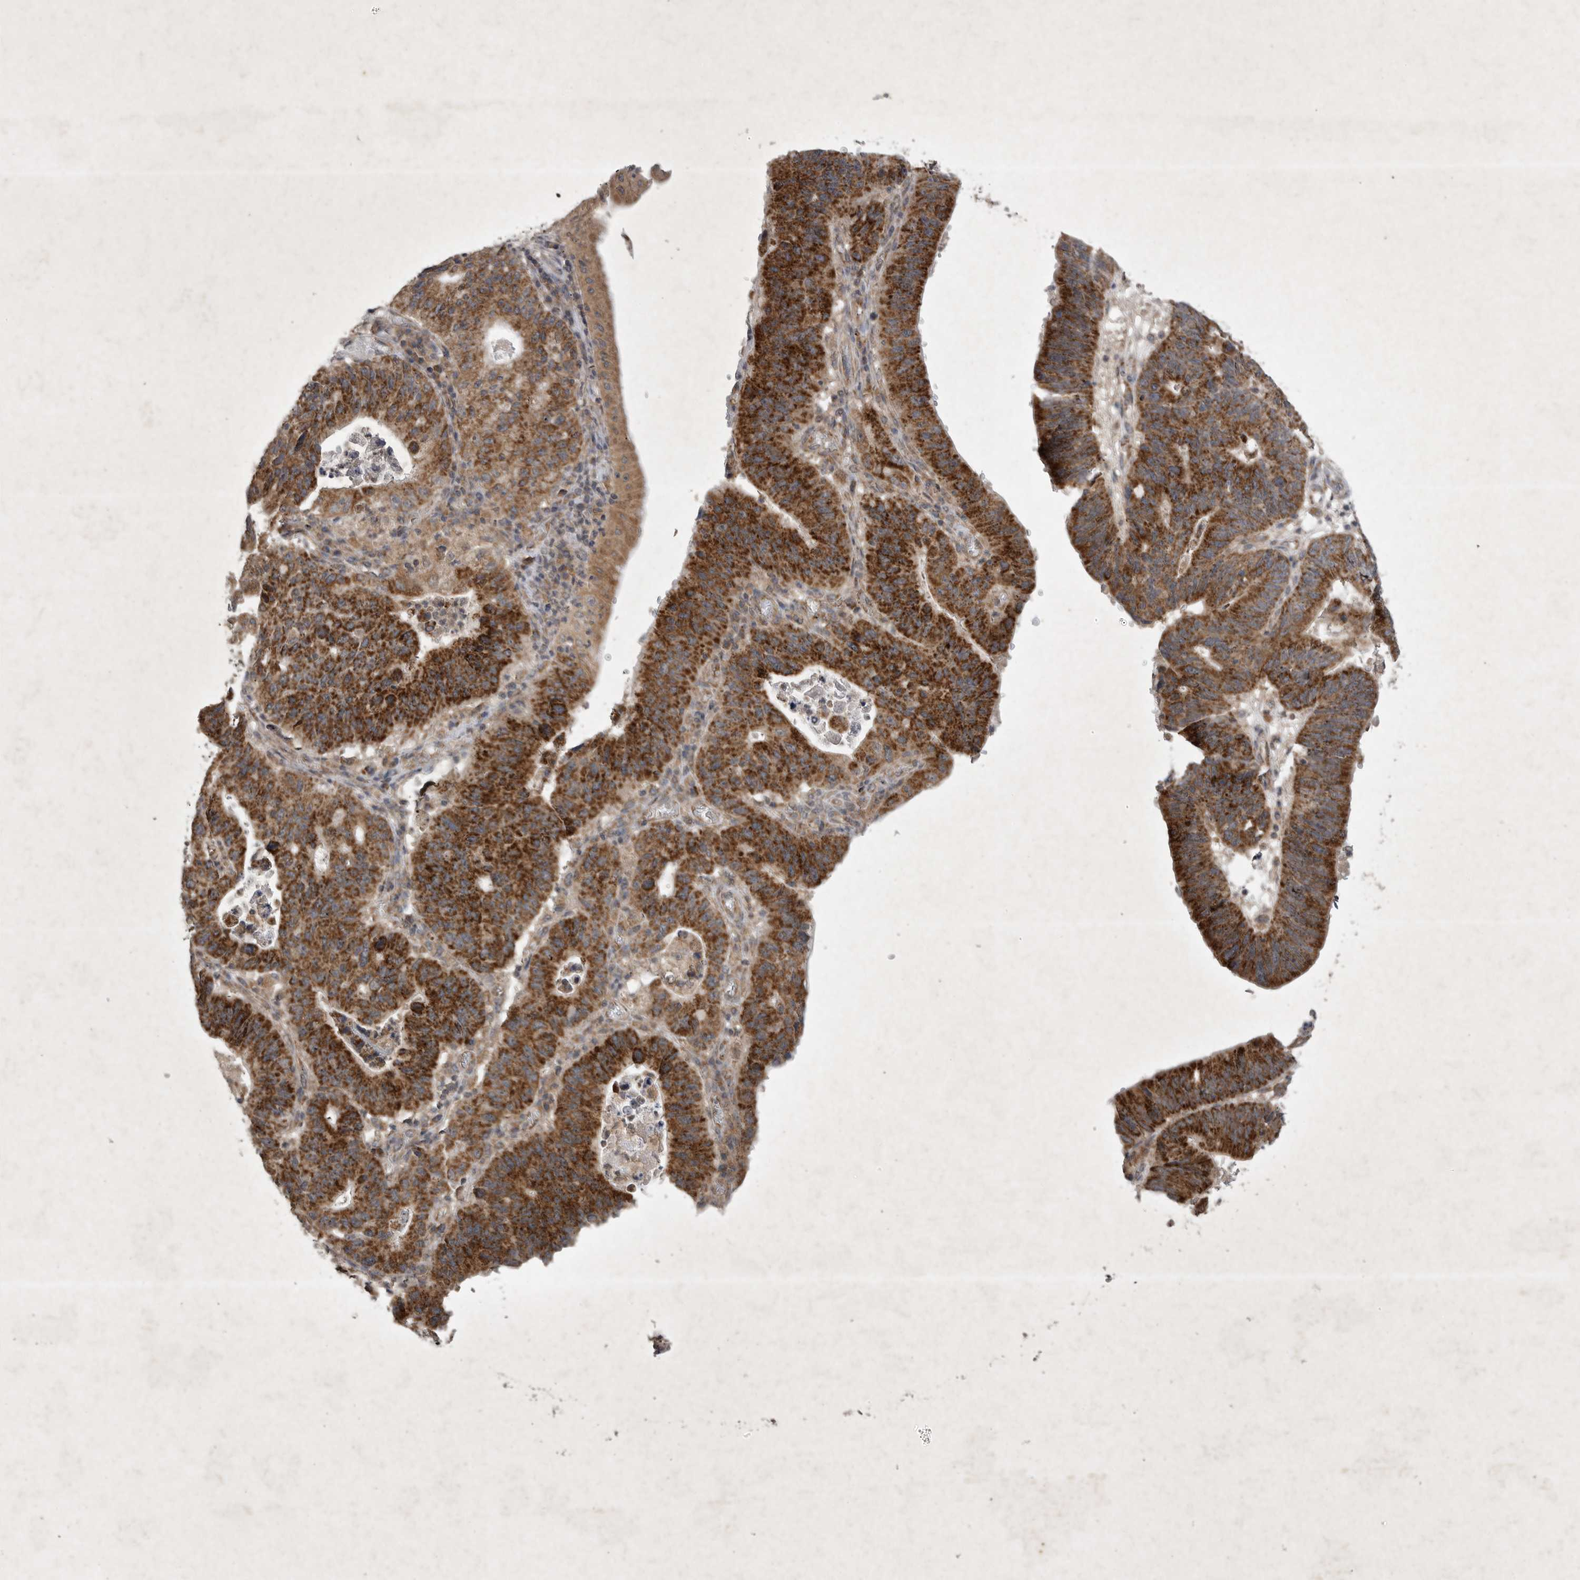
{"staining": {"intensity": "strong", "quantity": ">75%", "location": "cytoplasmic/membranous"}, "tissue": "stomach cancer", "cell_type": "Tumor cells", "image_type": "cancer", "snomed": [{"axis": "morphology", "description": "Adenocarcinoma, NOS"}, {"axis": "topography", "description": "Stomach"}], "caption": "Protein staining exhibits strong cytoplasmic/membranous expression in approximately >75% of tumor cells in stomach adenocarcinoma. (IHC, brightfield microscopy, high magnification).", "gene": "DDR1", "patient": {"sex": "male", "age": 59}}